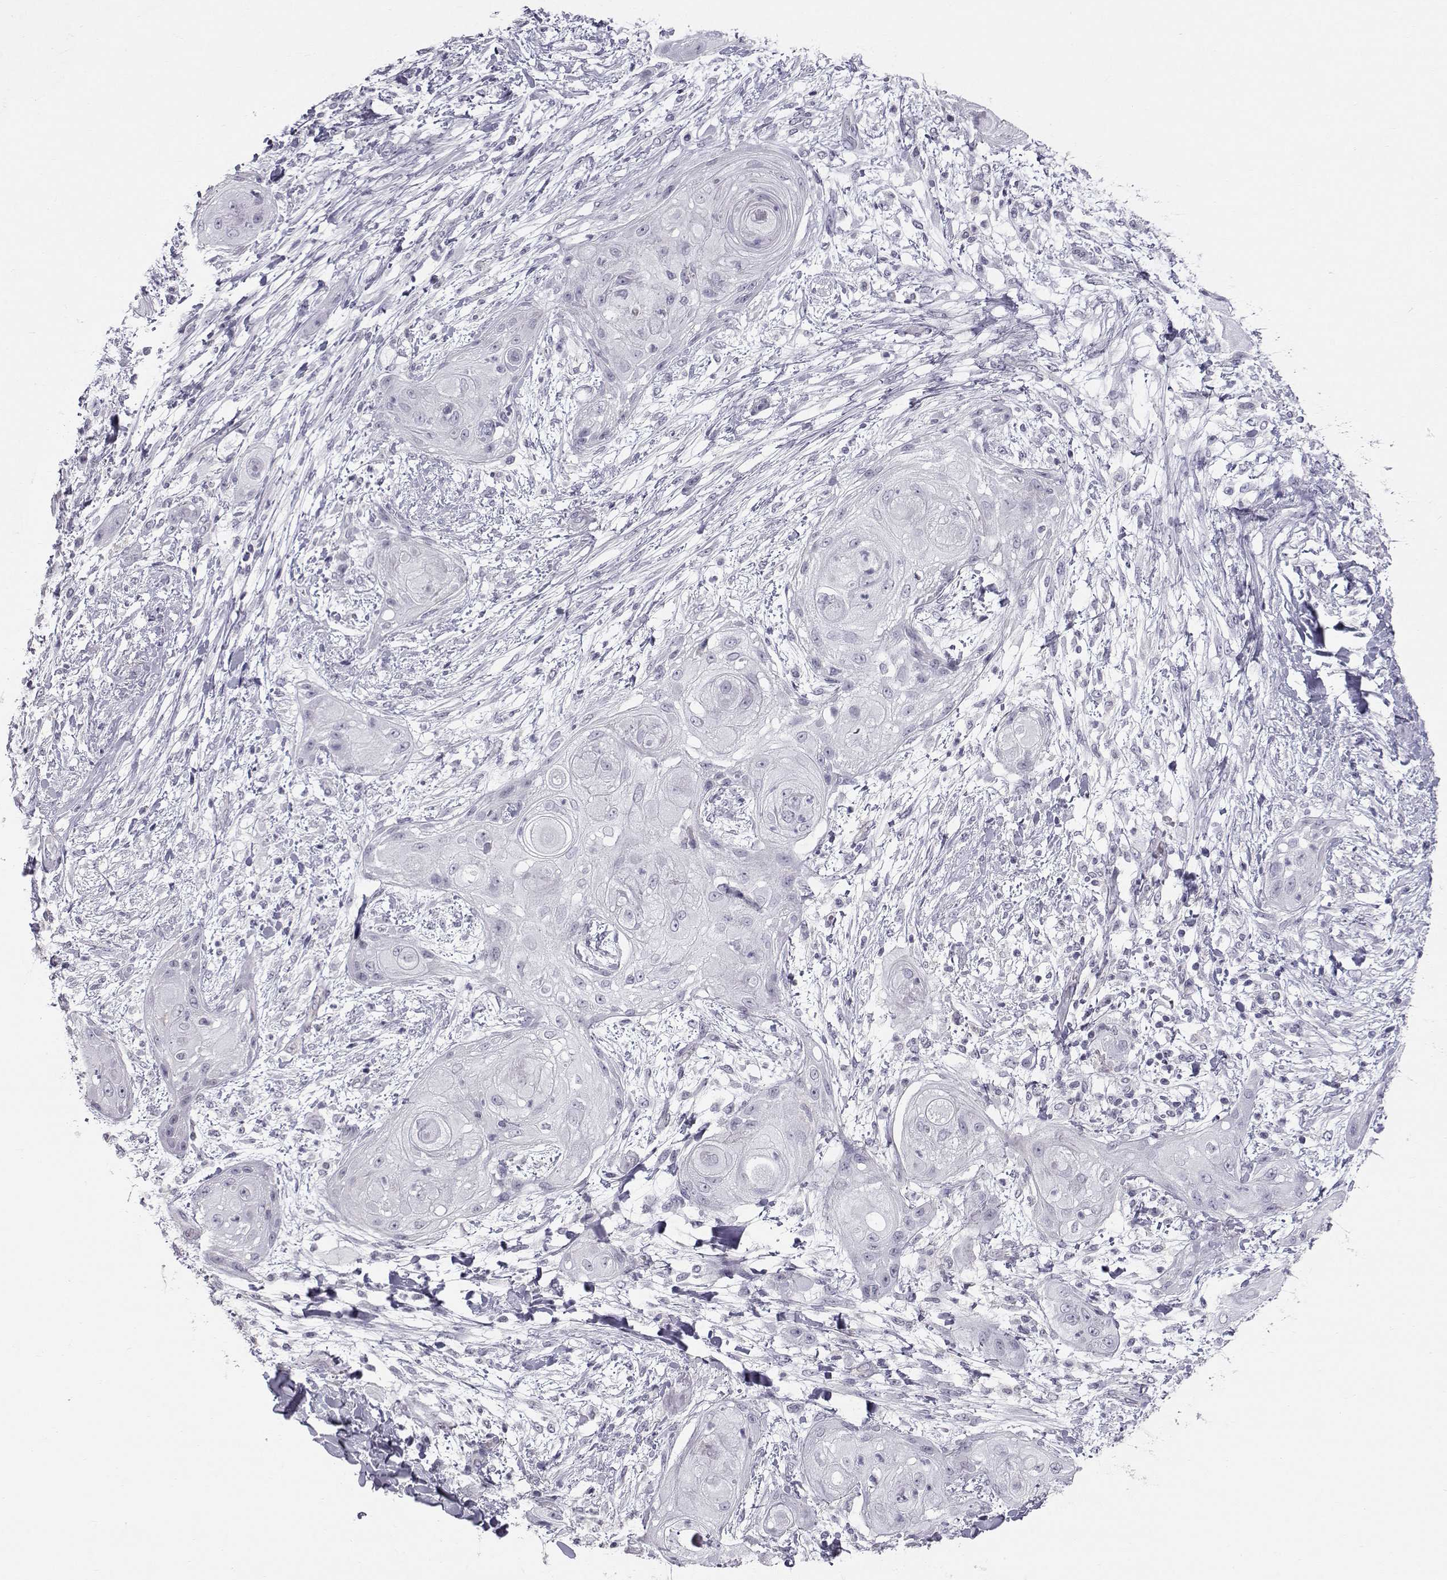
{"staining": {"intensity": "negative", "quantity": "none", "location": "none"}, "tissue": "skin cancer", "cell_type": "Tumor cells", "image_type": "cancer", "snomed": [{"axis": "morphology", "description": "Squamous cell carcinoma, NOS"}, {"axis": "topography", "description": "Skin"}], "caption": "Tumor cells are negative for protein expression in human squamous cell carcinoma (skin).", "gene": "SPDYE4", "patient": {"sex": "male", "age": 62}}